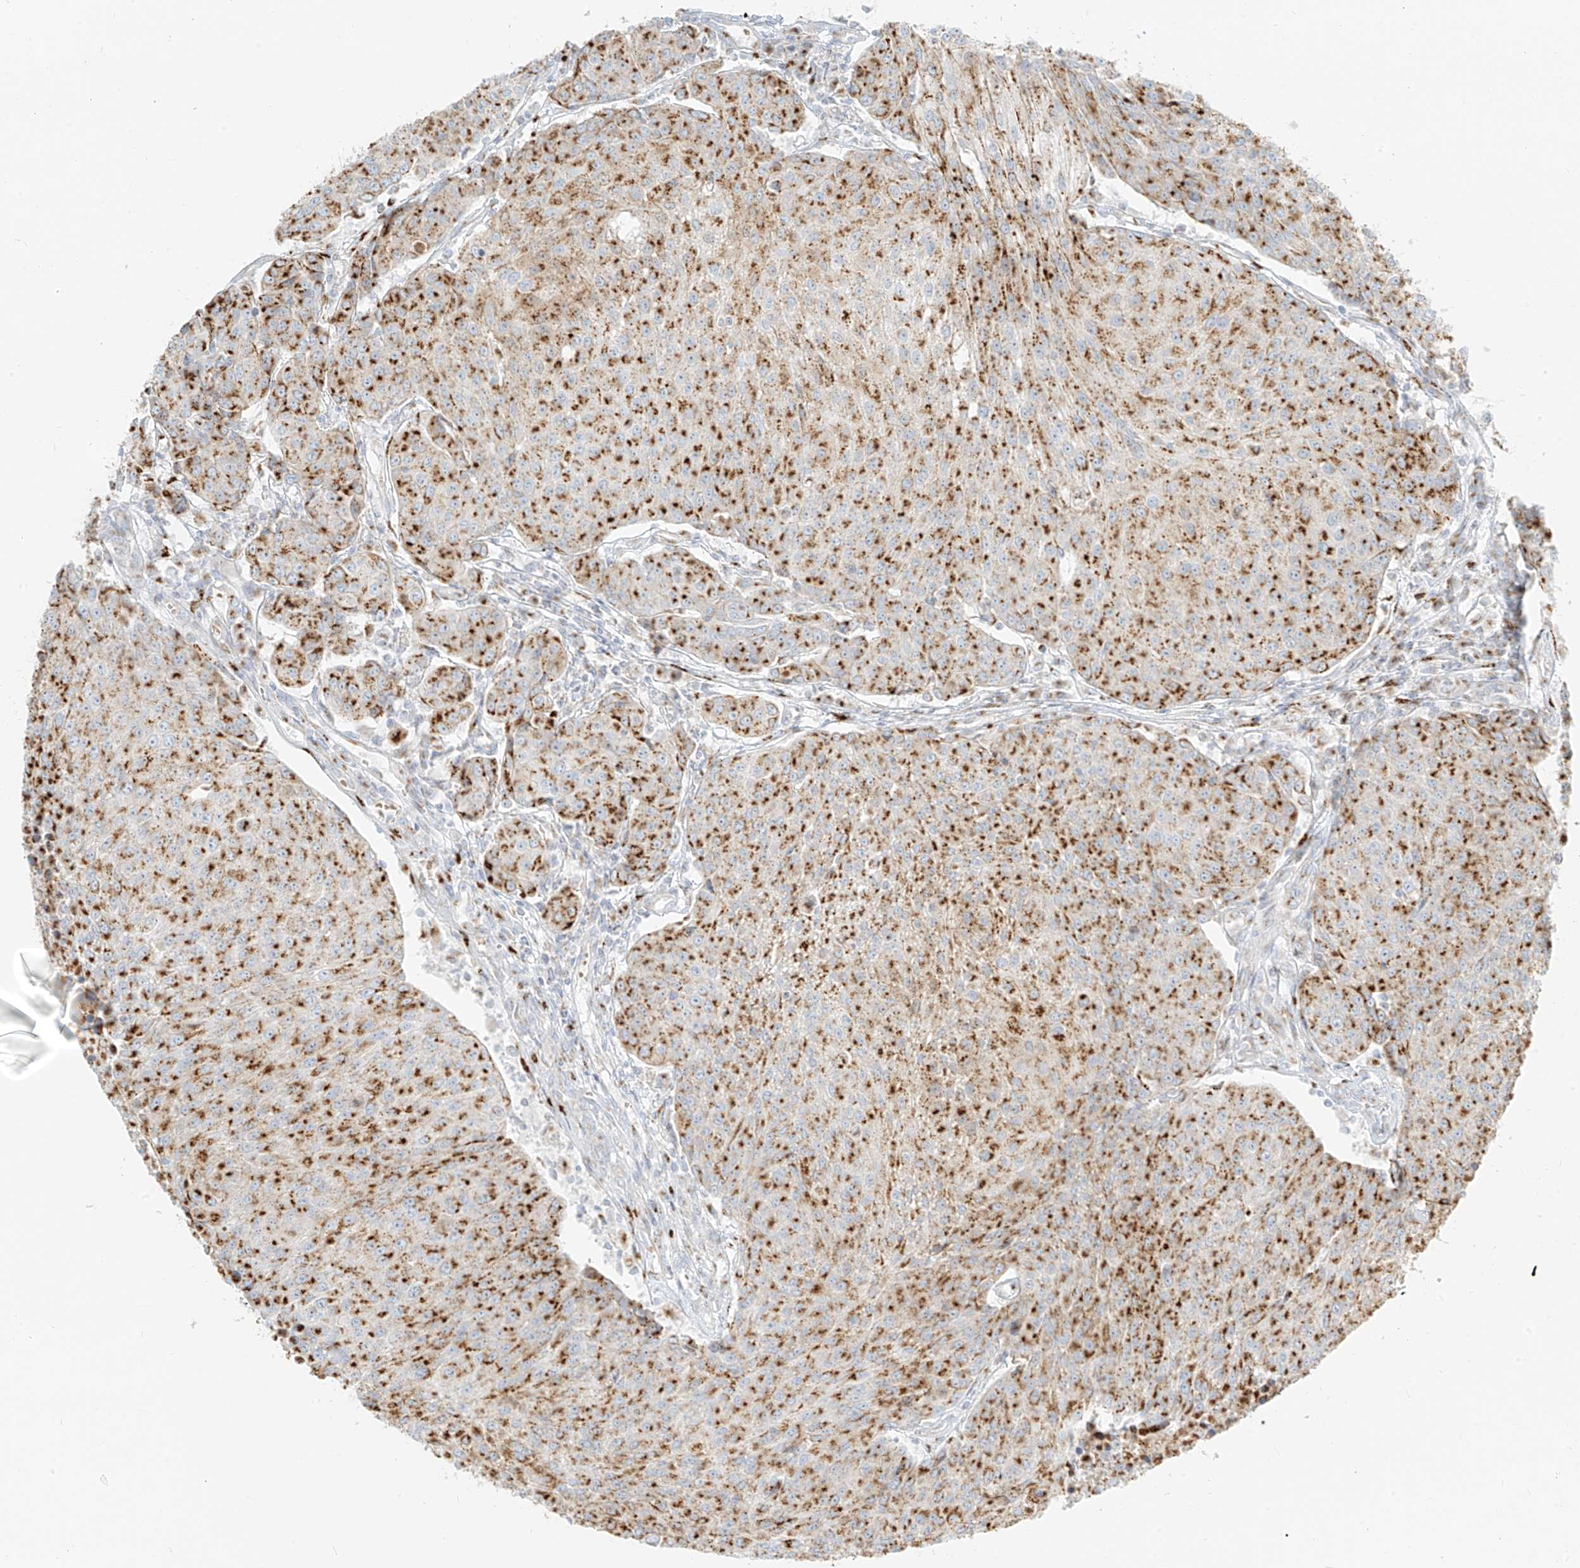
{"staining": {"intensity": "strong", "quantity": ">75%", "location": "cytoplasmic/membranous"}, "tissue": "urothelial cancer", "cell_type": "Tumor cells", "image_type": "cancer", "snomed": [{"axis": "morphology", "description": "Urothelial carcinoma, High grade"}, {"axis": "topography", "description": "Urinary bladder"}], "caption": "Urothelial cancer was stained to show a protein in brown. There is high levels of strong cytoplasmic/membranous expression in about >75% of tumor cells.", "gene": "TMEM87B", "patient": {"sex": "female", "age": 85}}